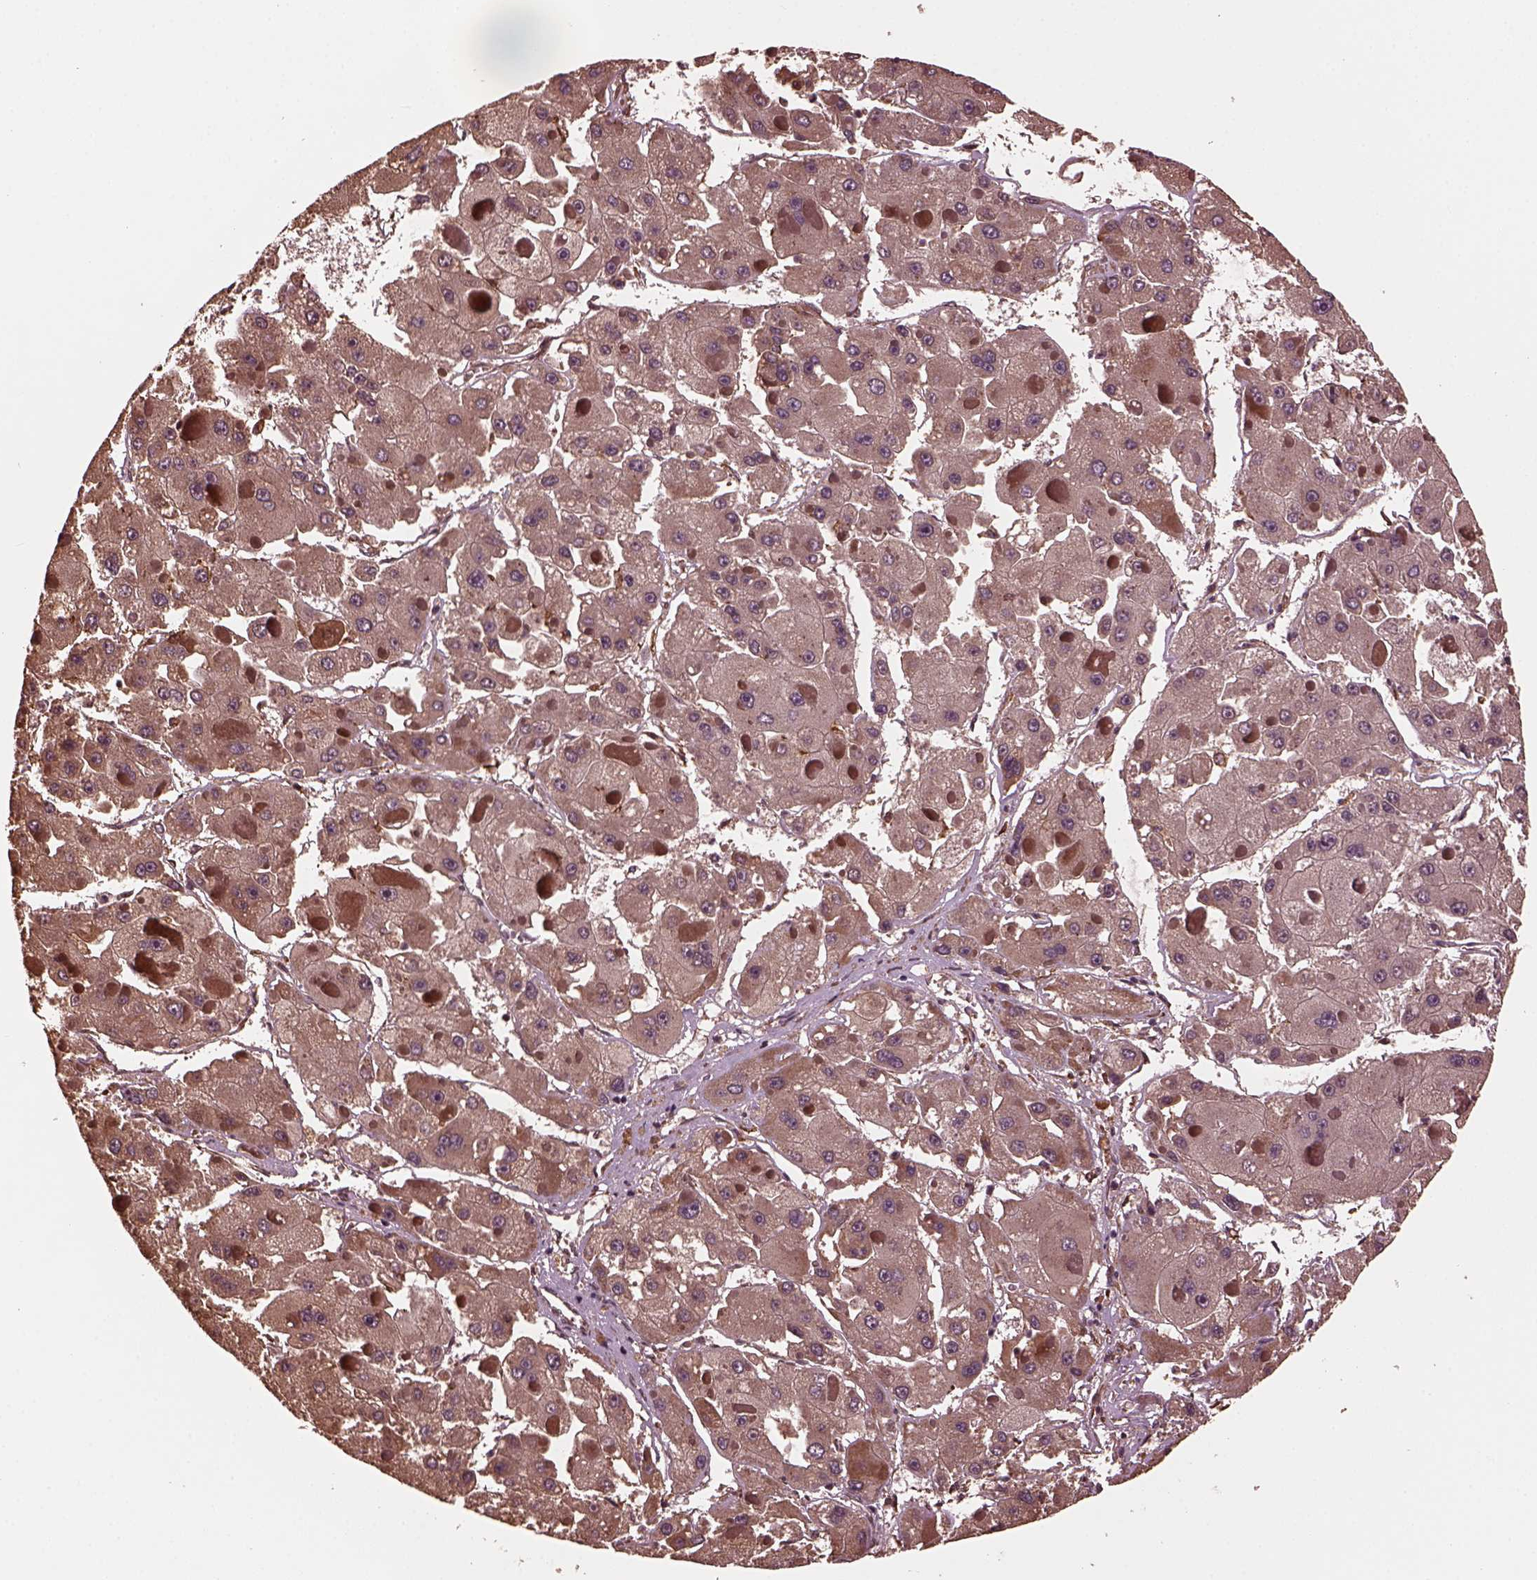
{"staining": {"intensity": "weak", "quantity": ">75%", "location": "cytoplasmic/membranous"}, "tissue": "liver cancer", "cell_type": "Tumor cells", "image_type": "cancer", "snomed": [{"axis": "morphology", "description": "Carcinoma, Hepatocellular, NOS"}, {"axis": "topography", "description": "Liver"}], "caption": "High-power microscopy captured an immunohistochemistry (IHC) photomicrograph of hepatocellular carcinoma (liver), revealing weak cytoplasmic/membranous staining in approximately >75% of tumor cells.", "gene": "ZNF292", "patient": {"sex": "female", "age": 73}}